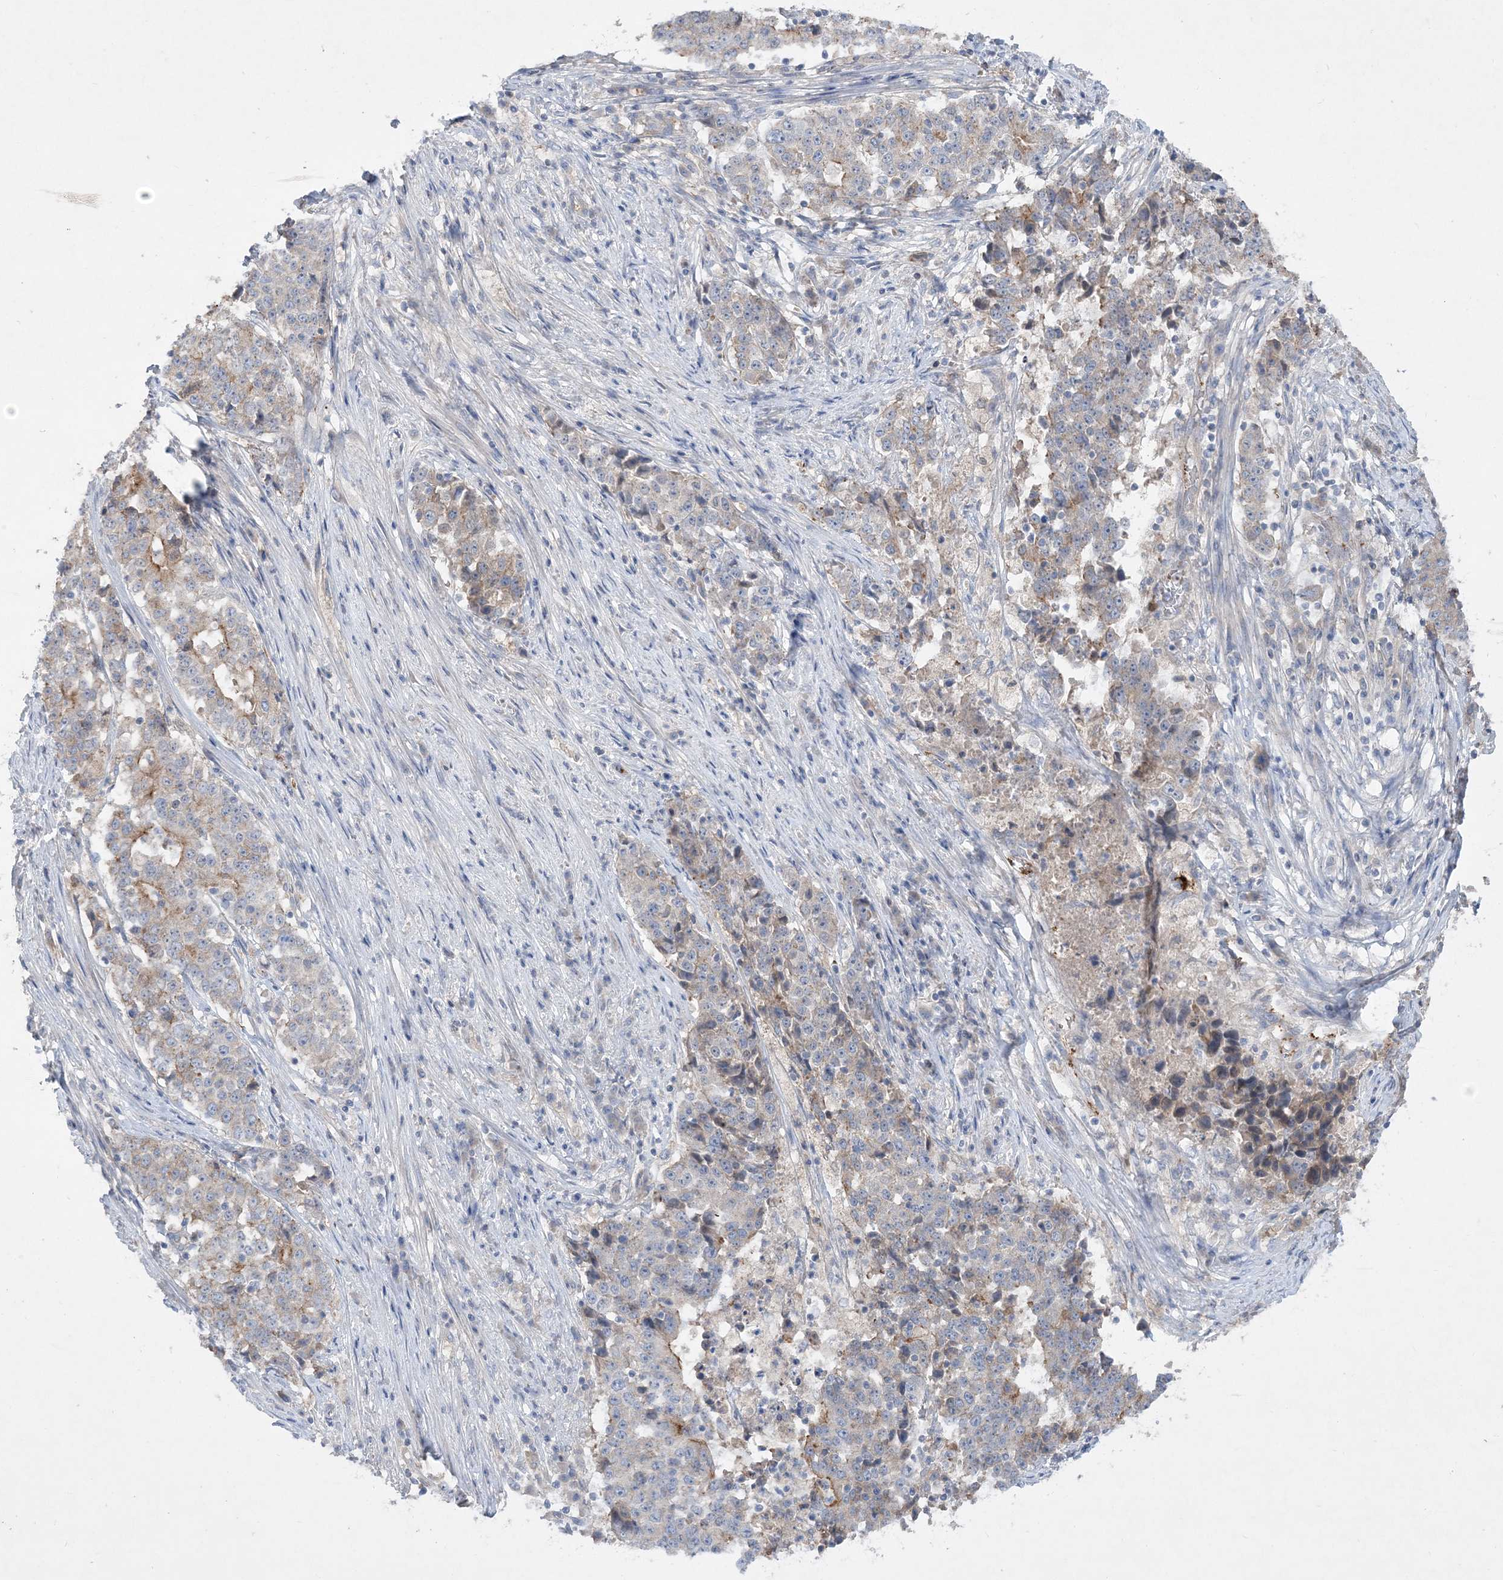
{"staining": {"intensity": "weak", "quantity": "<25%", "location": "cytoplasmic/membranous"}, "tissue": "stomach cancer", "cell_type": "Tumor cells", "image_type": "cancer", "snomed": [{"axis": "morphology", "description": "Adenocarcinoma, NOS"}, {"axis": "topography", "description": "Stomach"}], "caption": "Tumor cells show no significant protein positivity in adenocarcinoma (stomach). (DAB (3,3'-diaminobenzidine) immunohistochemistry (IHC) visualized using brightfield microscopy, high magnification).", "gene": "ADCK2", "patient": {"sex": "male", "age": 59}}